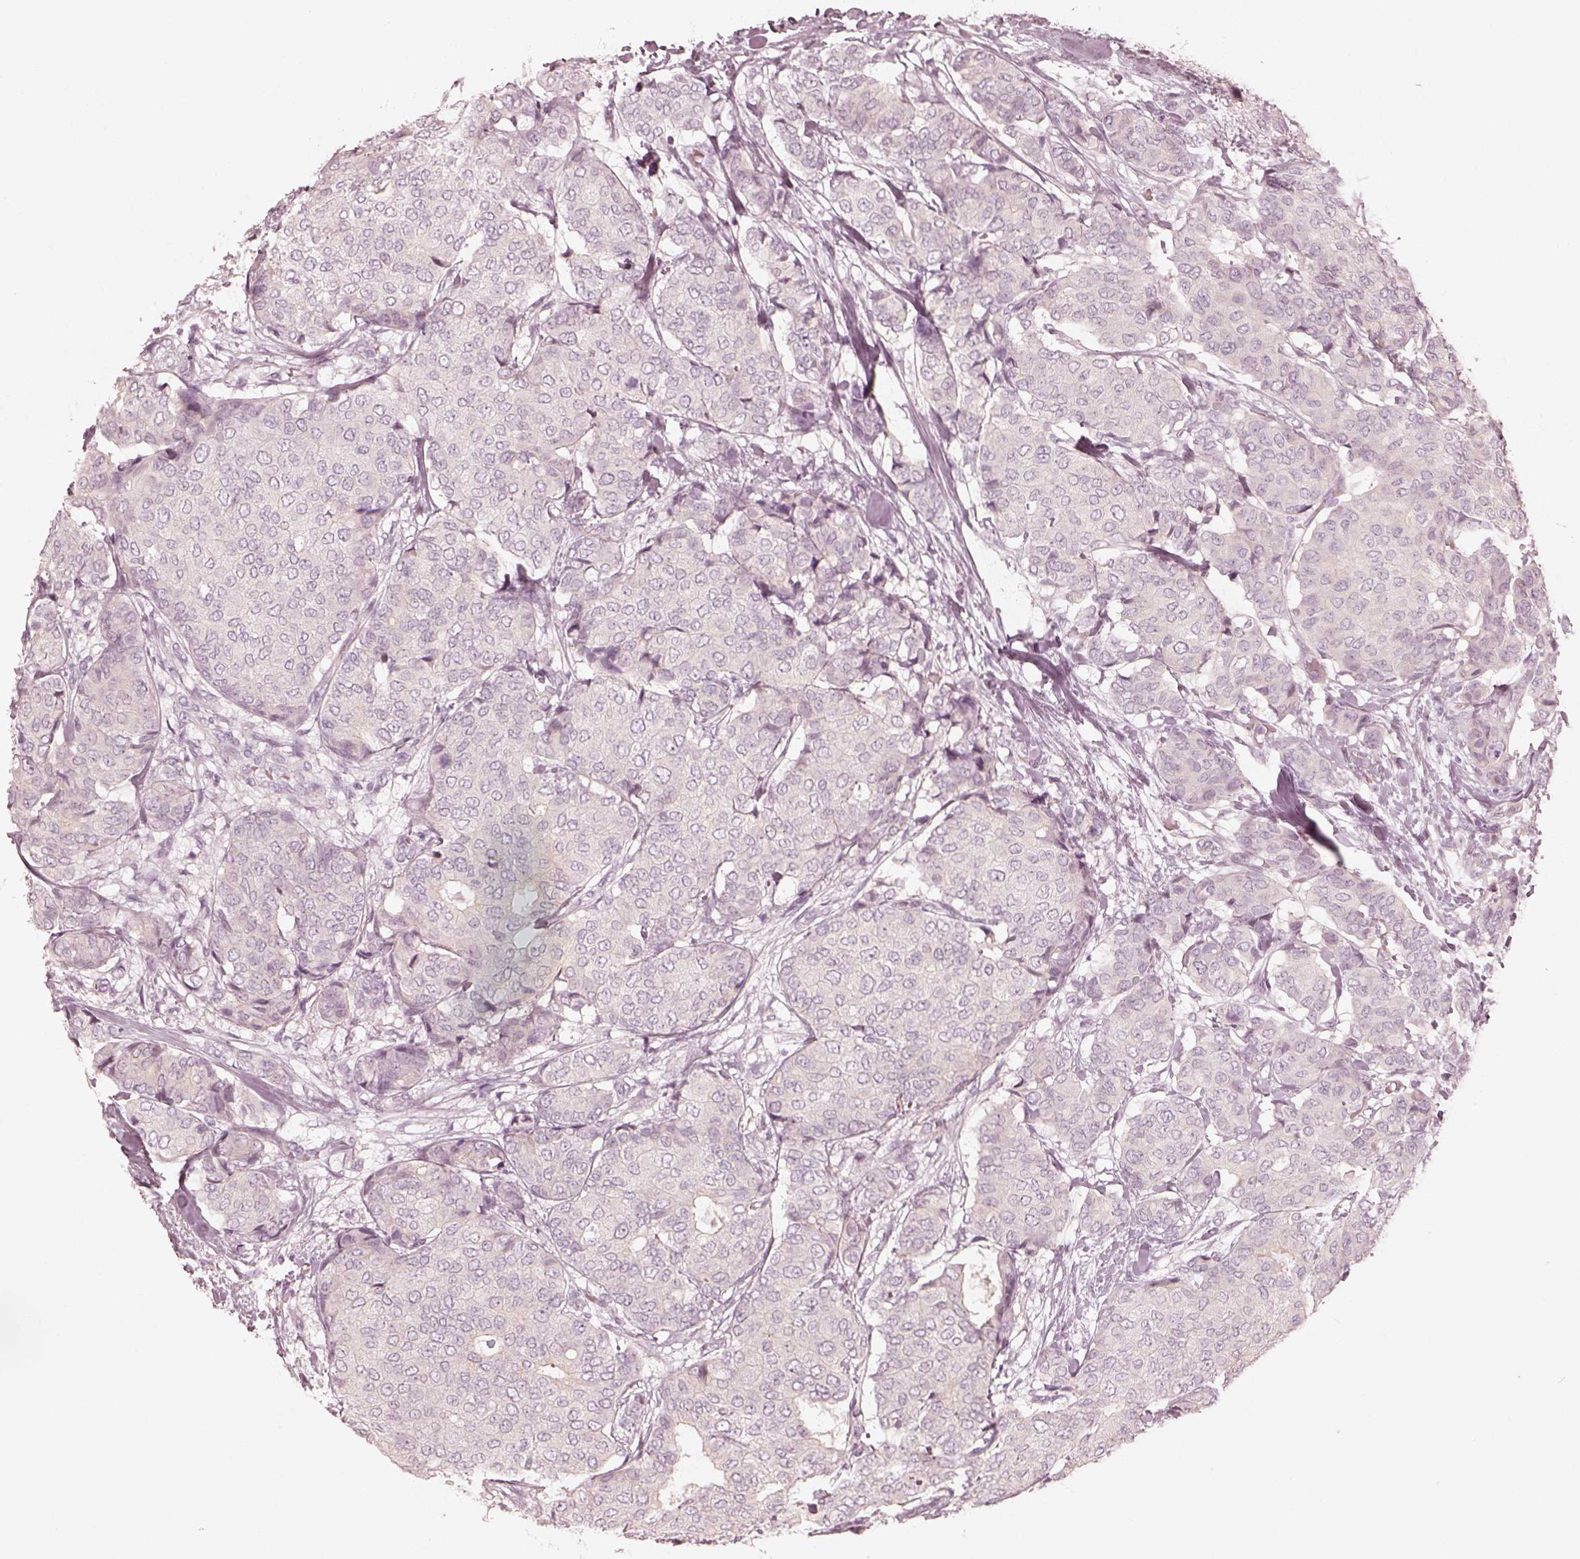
{"staining": {"intensity": "negative", "quantity": "none", "location": "none"}, "tissue": "breast cancer", "cell_type": "Tumor cells", "image_type": "cancer", "snomed": [{"axis": "morphology", "description": "Duct carcinoma"}, {"axis": "topography", "description": "Breast"}], "caption": "Histopathology image shows no protein expression in tumor cells of breast cancer (intraductal carcinoma) tissue.", "gene": "SPATA24", "patient": {"sex": "female", "age": 75}}